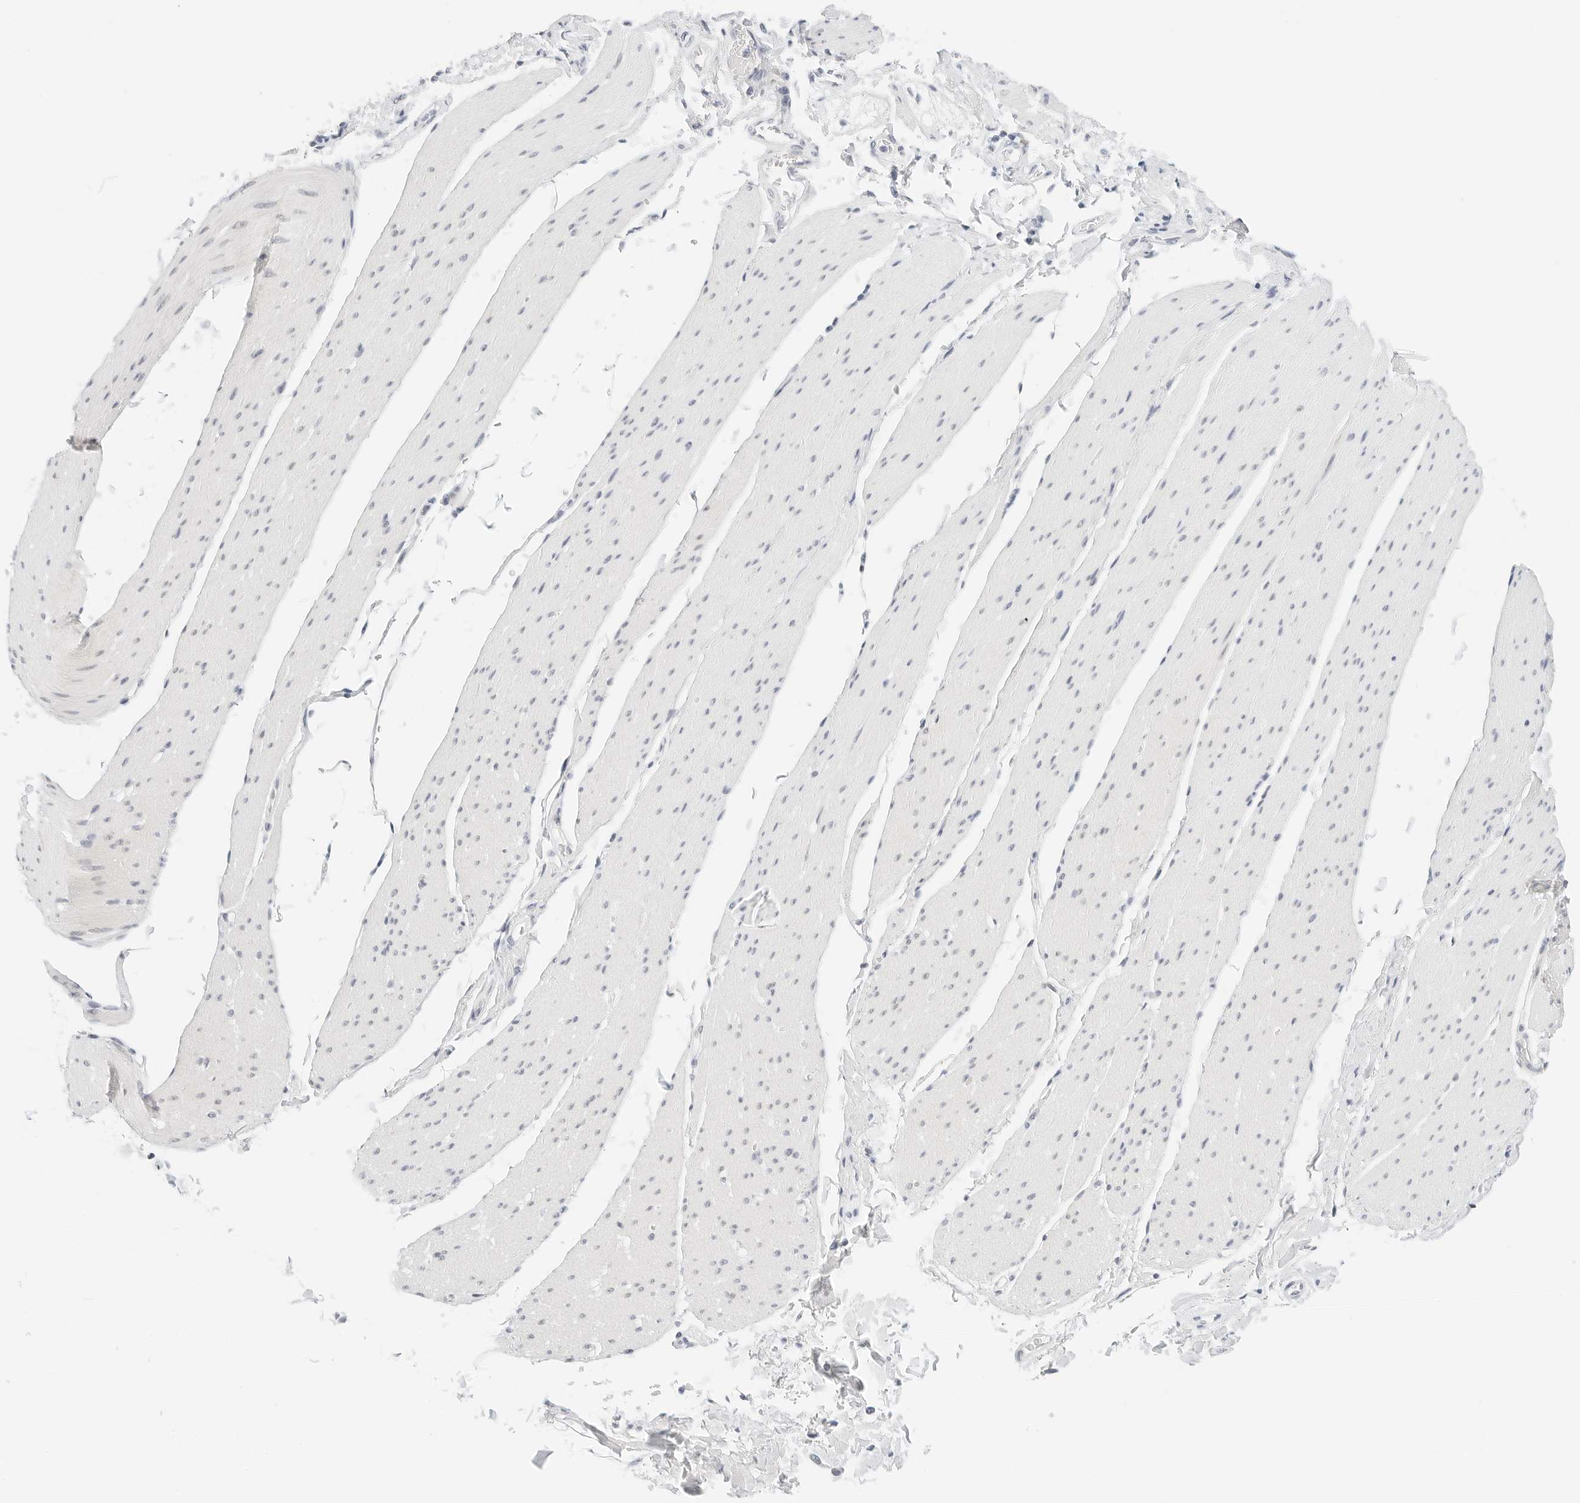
{"staining": {"intensity": "negative", "quantity": "none", "location": "none"}, "tissue": "smooth muscle", "cell_type": "Smooth muscle cells", "image_type": "normal", "snomed": [{"axis": "morphology", "description": "Normal tissue, NOS"}, {"axis": "topography", "description": "Smooth muscle"}, {"axis": "topography", "description": "Small intestine"}], "caption": "Smooth muscle was stained to show a protein in brown. There is no significant positivity in smooth muscle cells. (DAB (3,3'-diaminobenzidine) immunohistochemistry with hematoxylin counter stain).", "gene": "CD22", "patient": {"sex": "female", "age": 84}}